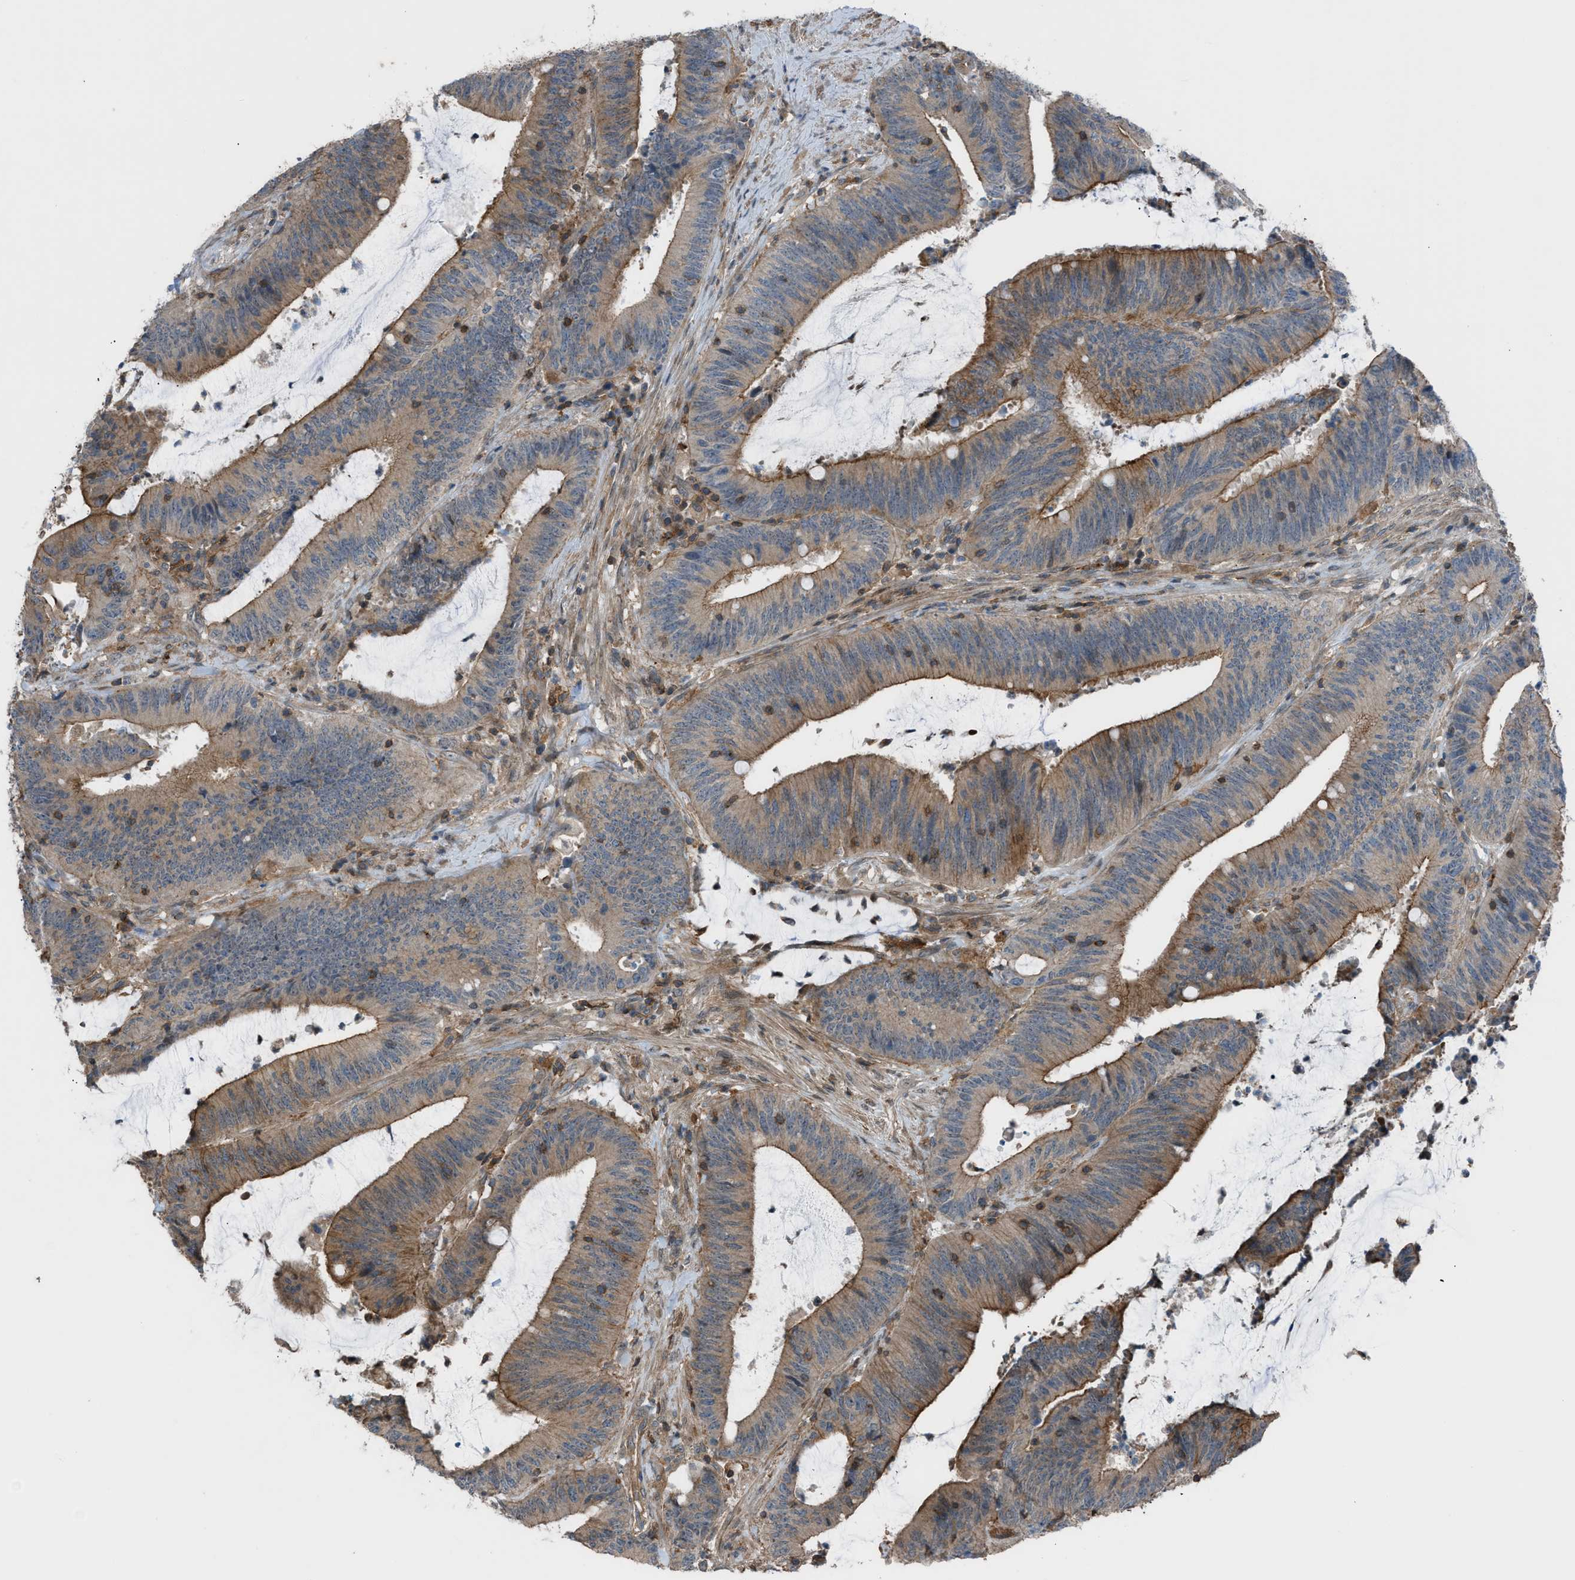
{"staining": {"intensity": "moderate", "quantity": ">75%", "location": "cytoplasmic/membranous"}, "tissue": "colorectal cancer", "cell_type": "Tumor cells", "image_type": "cancer", "snomed": [{"axis": "morphology", "description": "Normal tissue, NOS"}, {"axis": "morphology", "description": "Adenocarcinoma, NOS"}, {"axis": "topography", "description": "Rectum"}], "caption": "Colorectal adenocarcinoma stained with a protein marker reveals moderate staining in tumor cells.", "gene": "DYRK1A", "patient": {"sex": "female", "age": 66}}